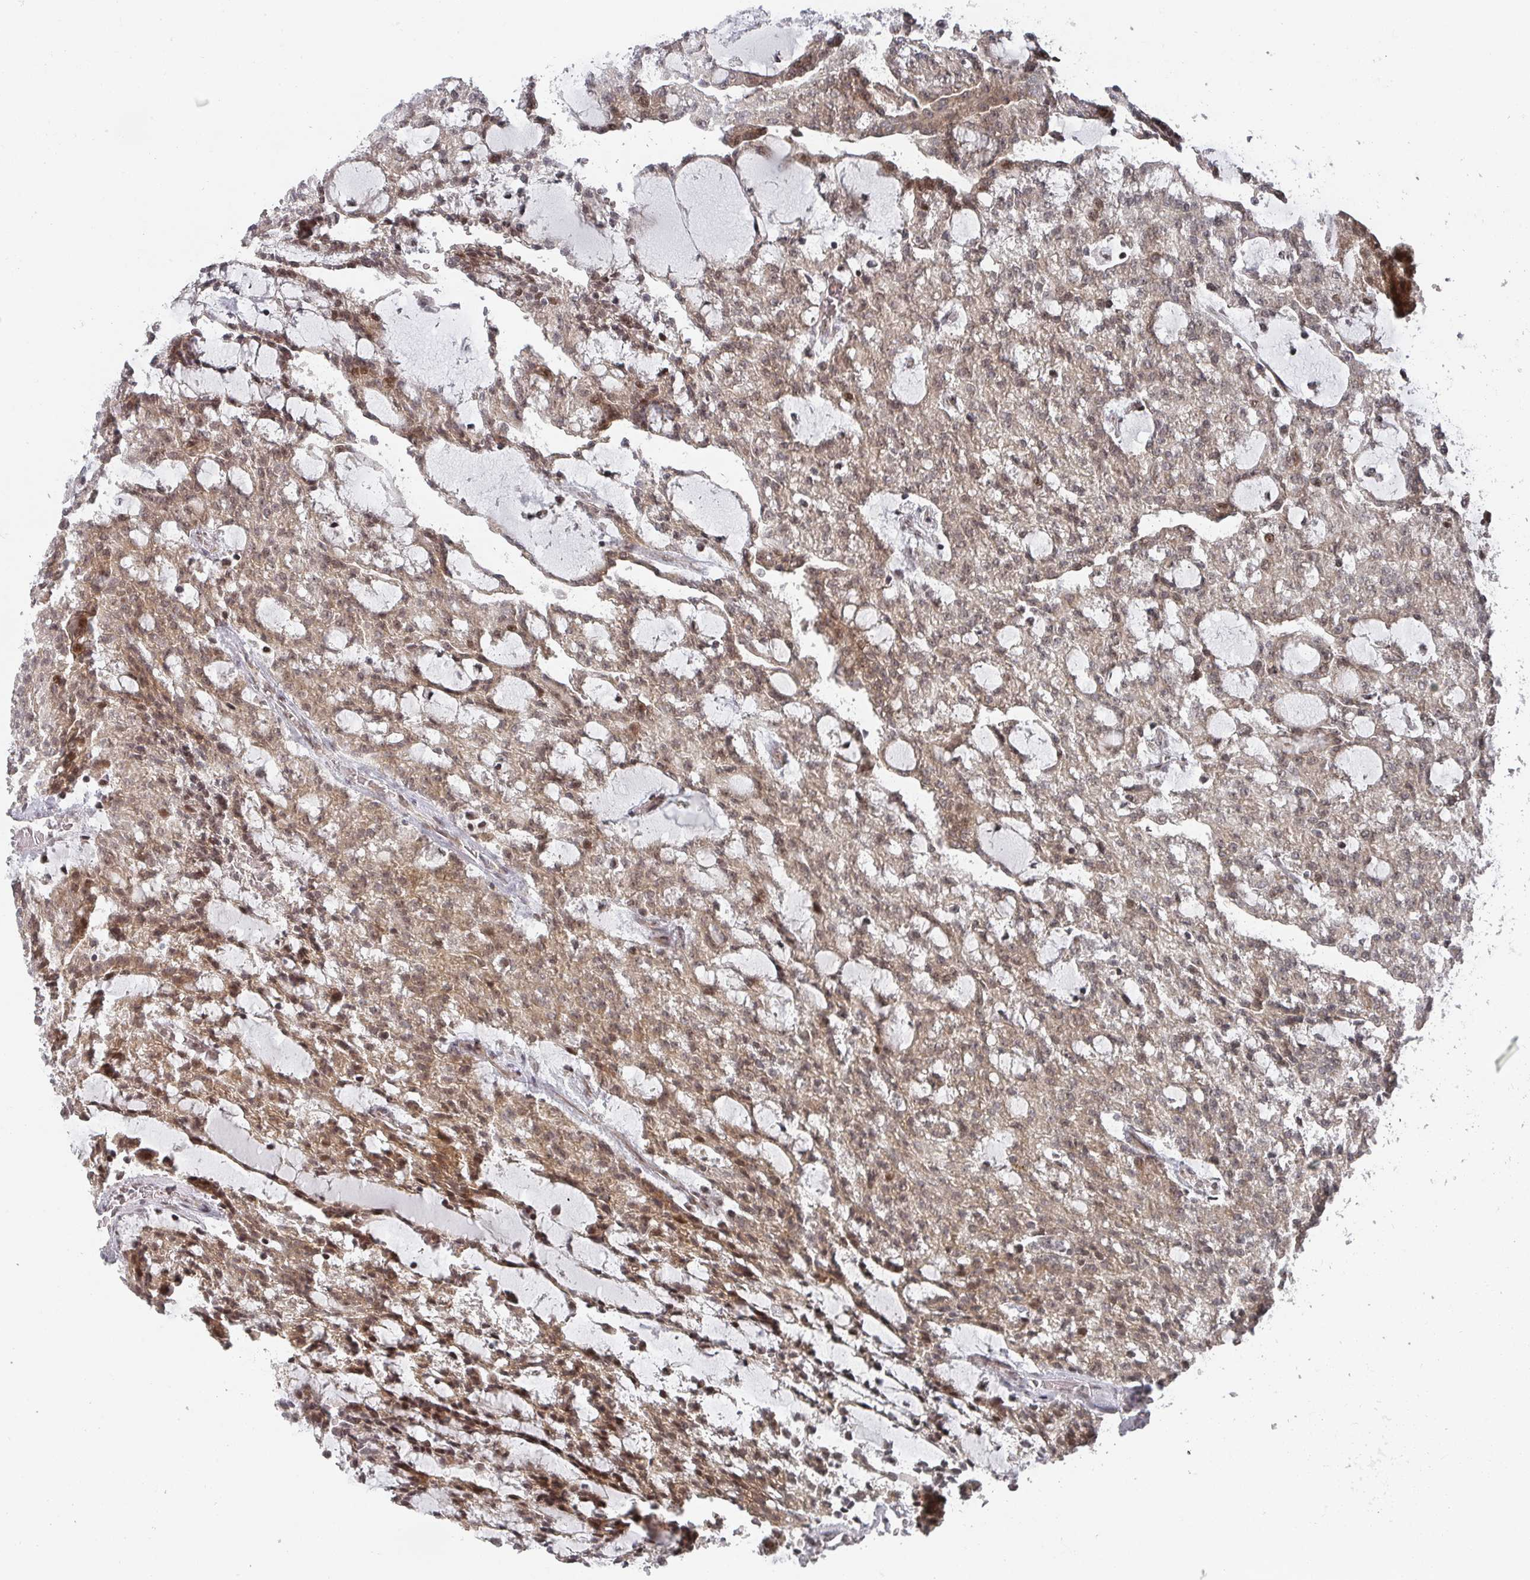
{"staining": {"intensity": "moderate", "quantity": ">75%", "location": "cytoplasmic/membranous,nuclear"}, "tissue": "renal cancer", "cell_type": "Tumor cells", "image_type": "cancer", "snomed": [{"axis": "morphology", "description": "Adenocarcinoma, NOS"}, {"axis": "topography", "description": "Kidney"}], "caption": "IHC micrograph of adenocarcinoma (renal) stained for a protein (brown), which demonstrates medium levels of moderate cytoplasmic/membranous and nuclear staining in approximately >75% of tumor cells.", "gene": "KIF1C", "patient": {"sex": "male", "age": 63}}